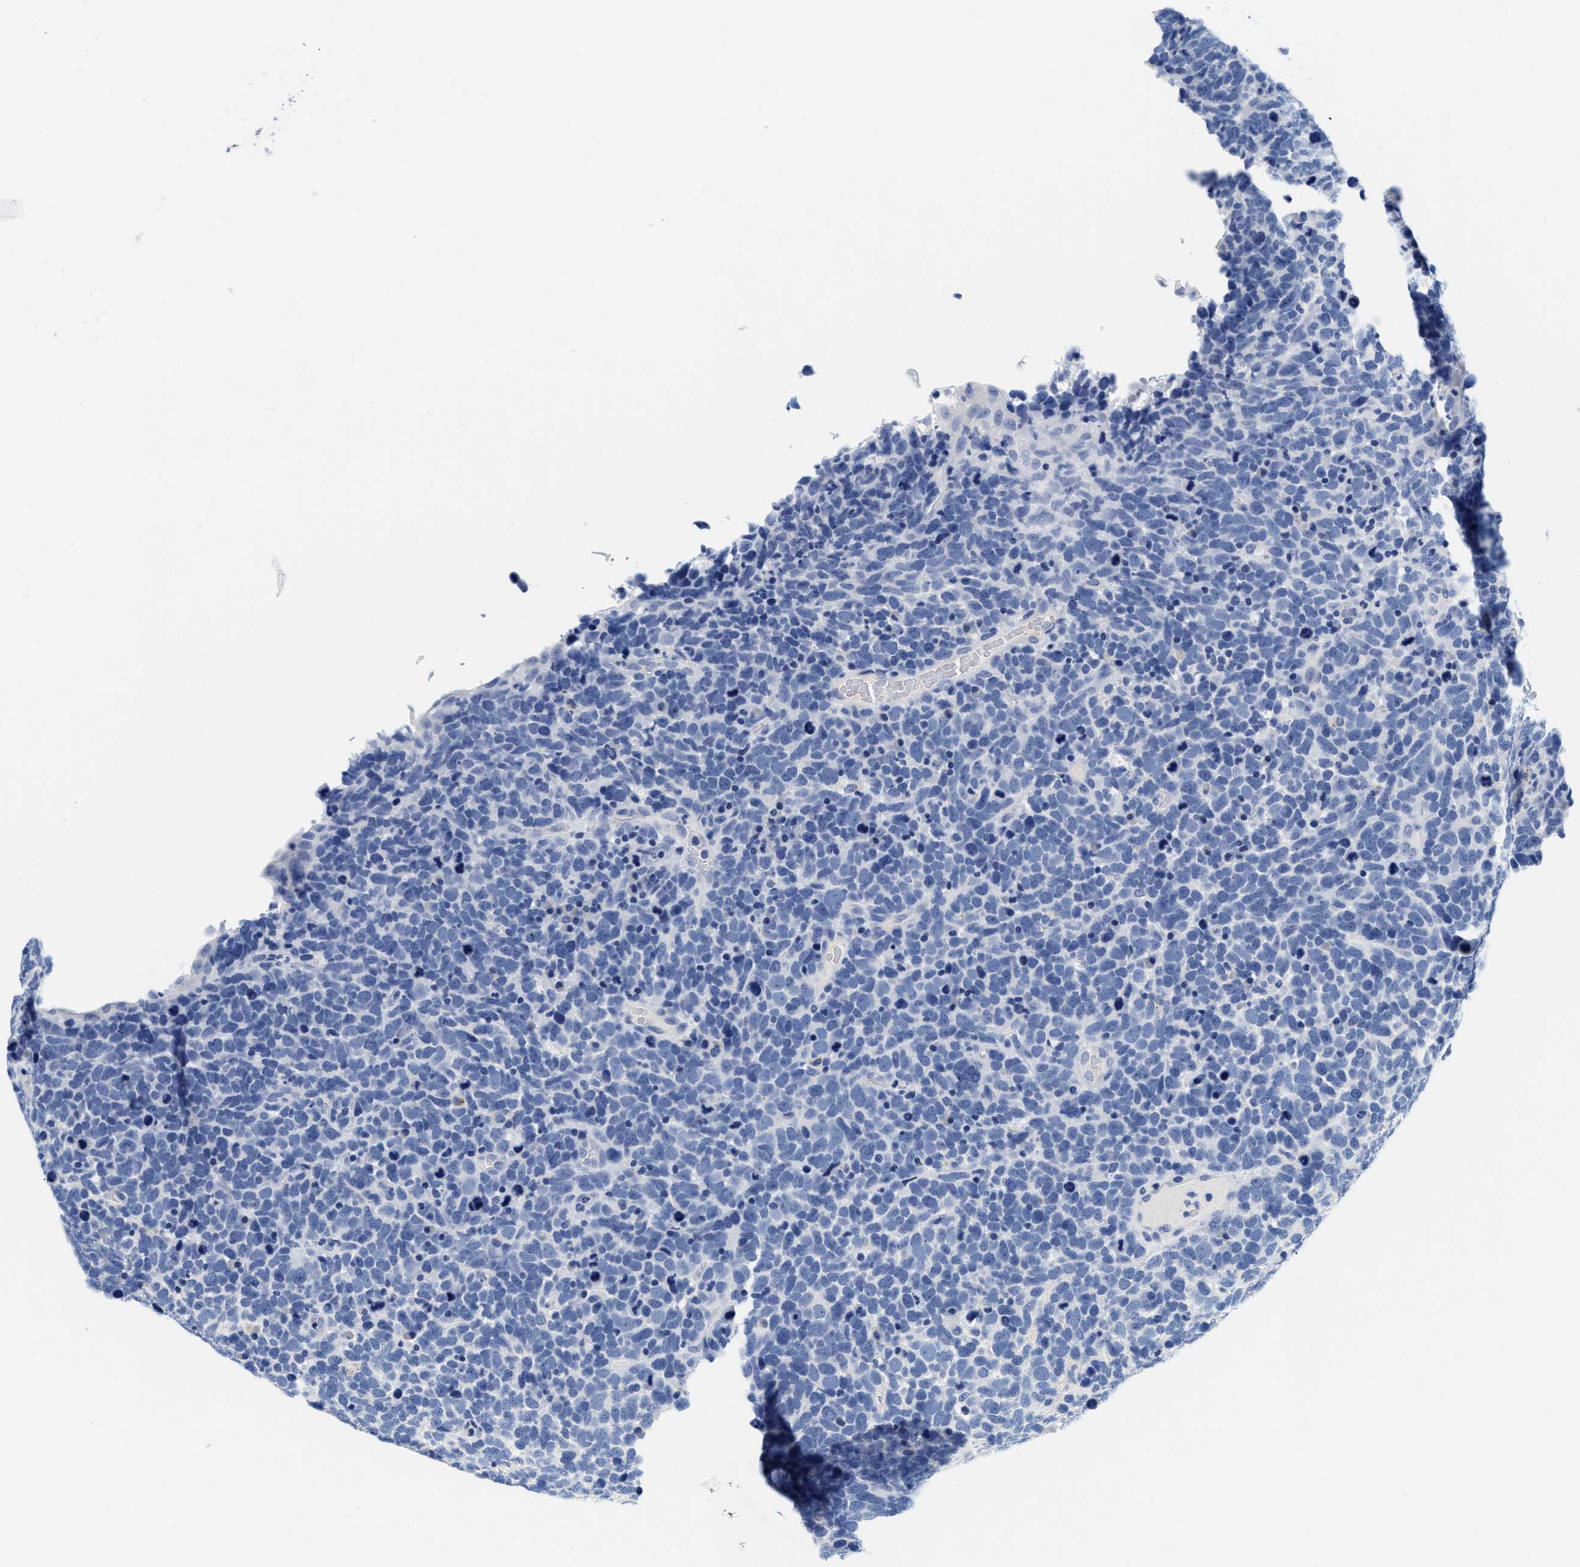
{"staining": {"intensity": "negative", "quantity": "none", "location": "none"}, "tissue": "urothelial cancer", "cell_type": "Tumor cells", "image_type": "cancer", "snomed": [{"axis": "morphology", "description": "Urothelial carcinoma, High grade"}, {"axis": "topography", "description": "Urinary bladder"}], "caption": "This is an IHC image of urothelial cancer. There is no positivity in tumor cells.", "gene": "TTC3", "patient": {"sex": "female", "age": 82}}